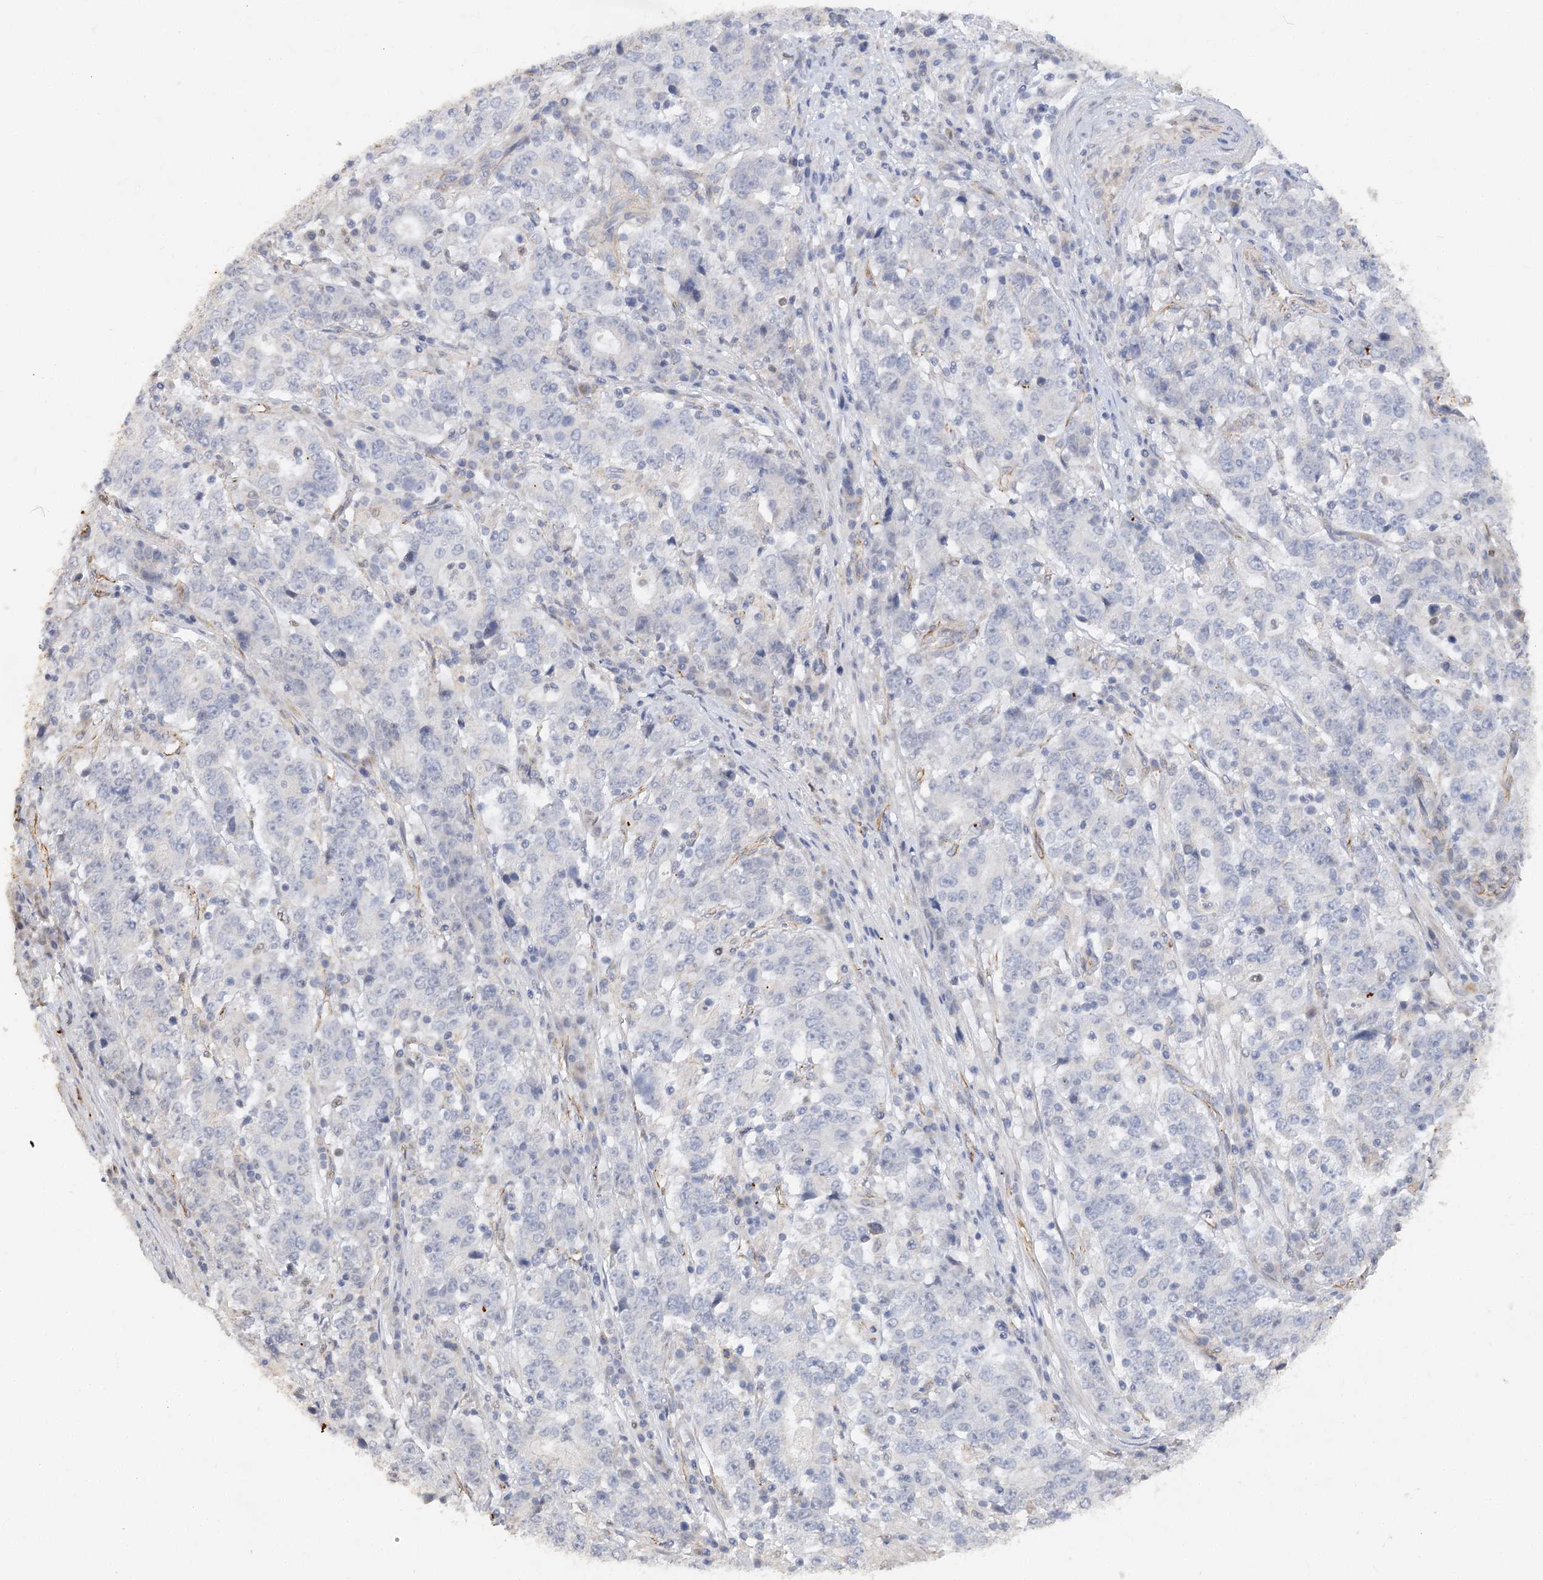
{"staining": {"intensity": "negative", "quantity": "none", "location": "none"}, "tissue": "stomach cancer", "cell_type": "Tumor cells", "image_type": "cancer", "snomed": [{"axis": "morphology", "description": "Adenocarcinoma, NOS"}, {"axis": "topography", "description": "Stomach"}], "caption": "DAB (3,3'-diaminobenzidine) immunohistochemical staining of stomach adenocarcinoma exhibits no significant positivity in tumor cells.", "gene": "NELL2", "patient": {"sex": "male", "age": 59}}